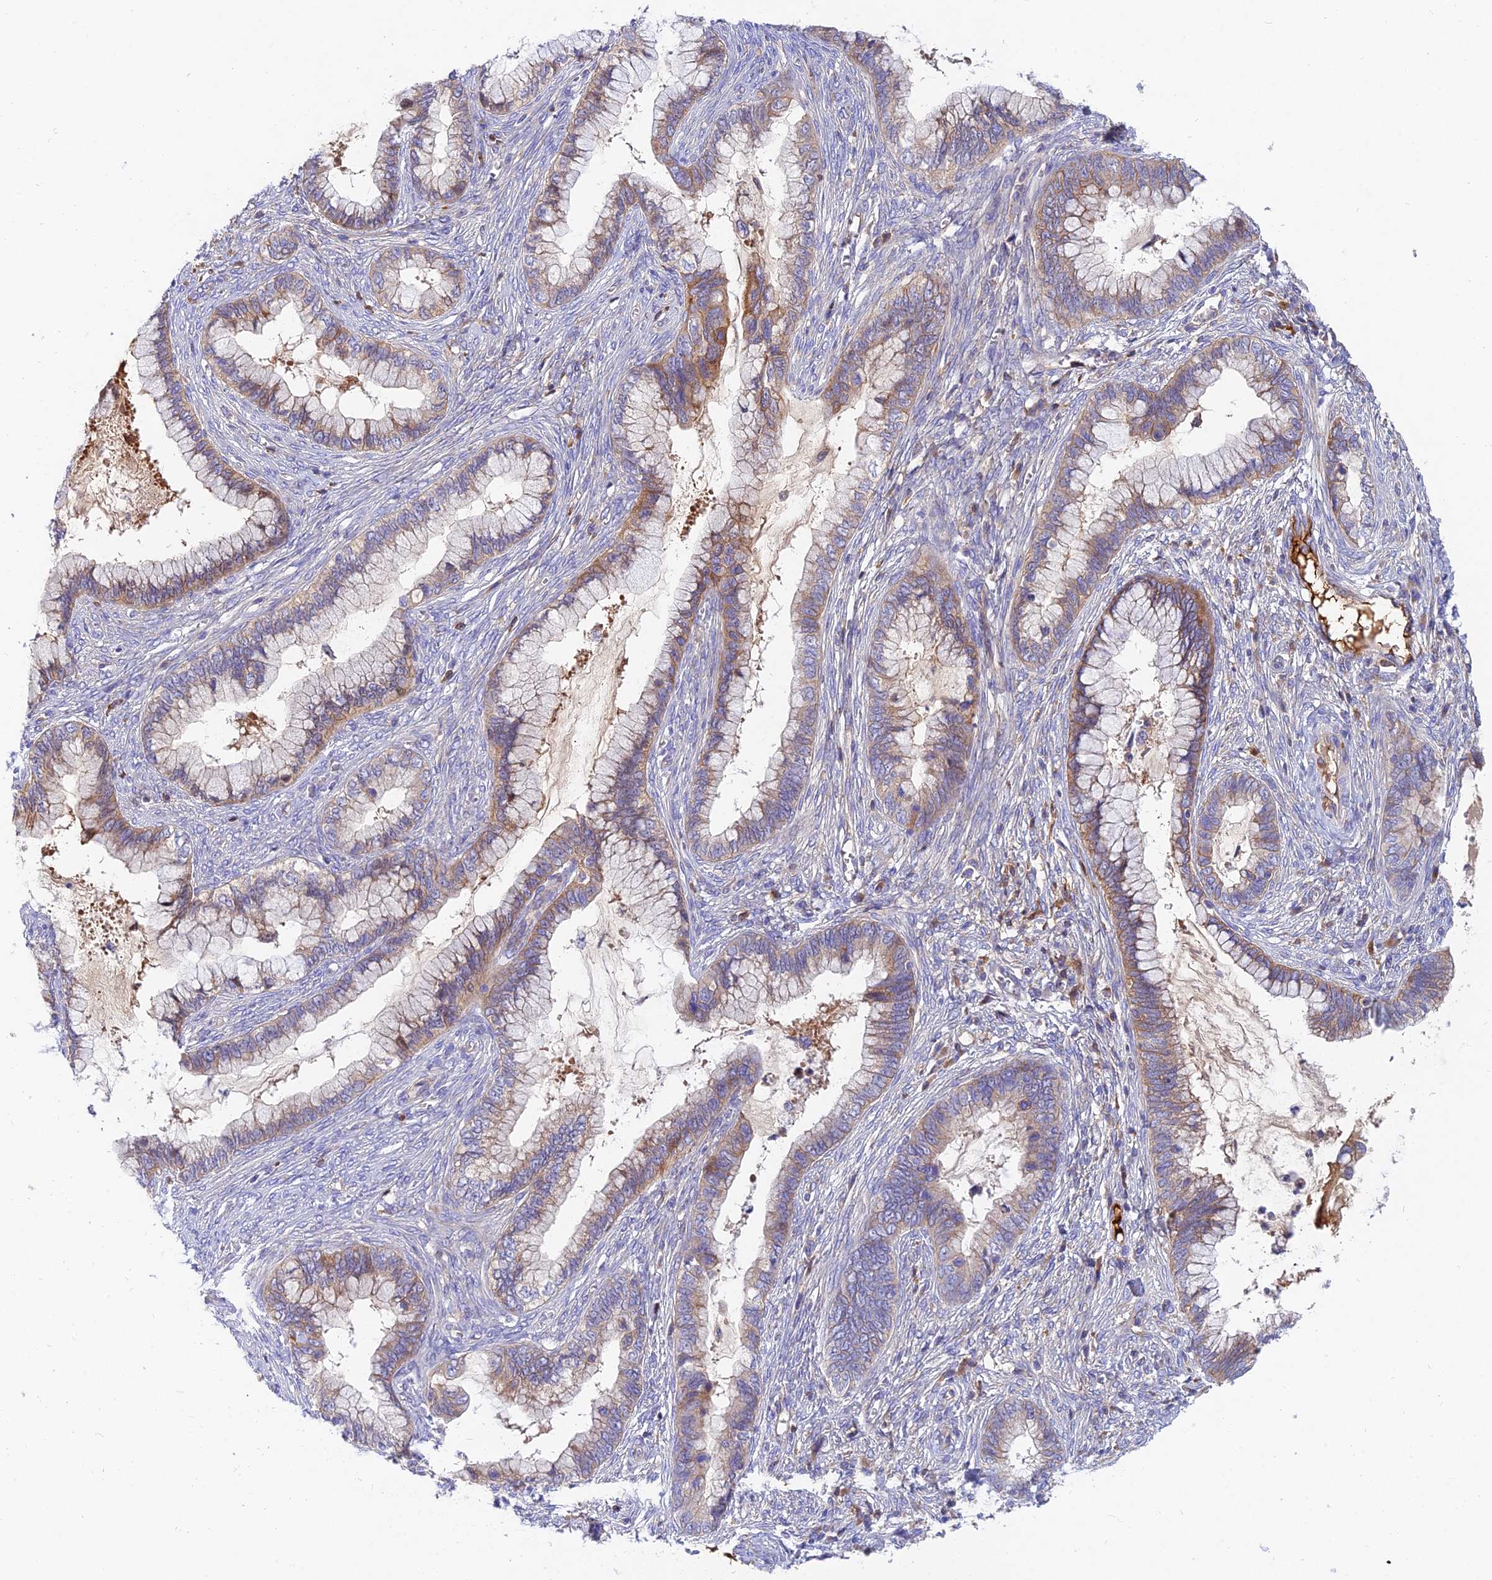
{"staining": {"intensity": "moderate", "quantity": "25%-75%", "location": "cytoplasmic/membranous"}, "tissue": "cervical cancer", "cell_type": "Tumor cells", "image_type": "cancer", "snomed": [{"axis": "morphology", "description": "Adenocarcinoma, NOS"}, {"axis": "topography", "description": "Cervix"}], "caption": "Immunohistochemical staining of human cervical adenocarcinoma reveals medium levels of moderate cytoplasmic/membranous expression in about 25%-75% of tumor cells.", "gene": "MROH1", "patient": {"sex": "female", "age": 44}}